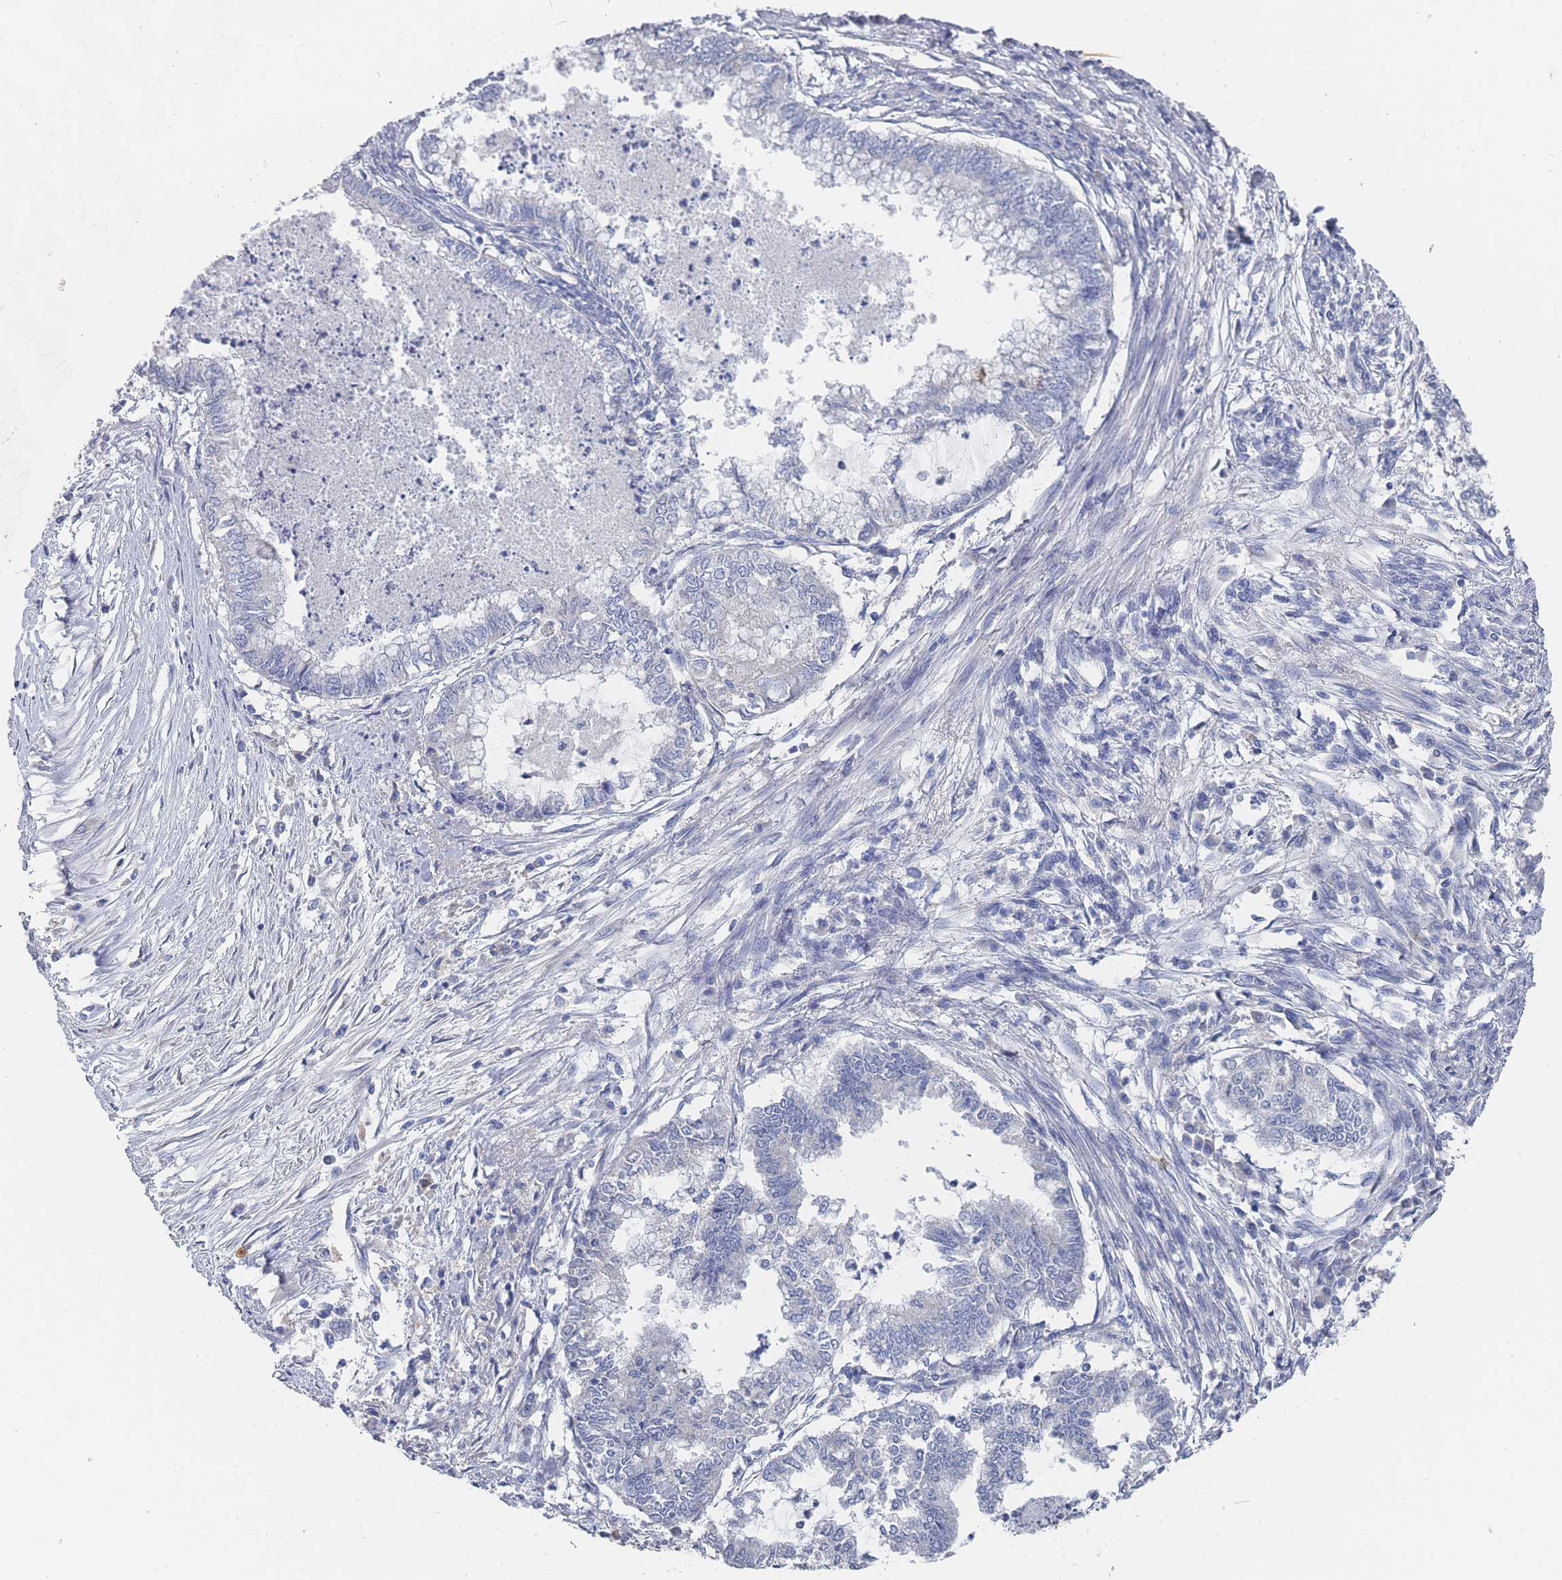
{"staining": {"intensity": "negative", "quantity": "none", "location": "none"}, "tissue": "endometrial cancer", "cell_type": "Tumor cells", "image_type": "cancer", "snomed": [{"axis": "morphology", "description": "Adenocarcinoma, NOS"}, {"axis": "topography", "description": "Endometrium"}], "caption": "This photomicrograph is of endometrial cancer stained with immunohistochemistry to label a protein in brown with the nuclei are counter-stained blue. There is no positivity in tumor cells.", "gene": "ACAD11", "patient": {"sex": "female", "age": 79}}